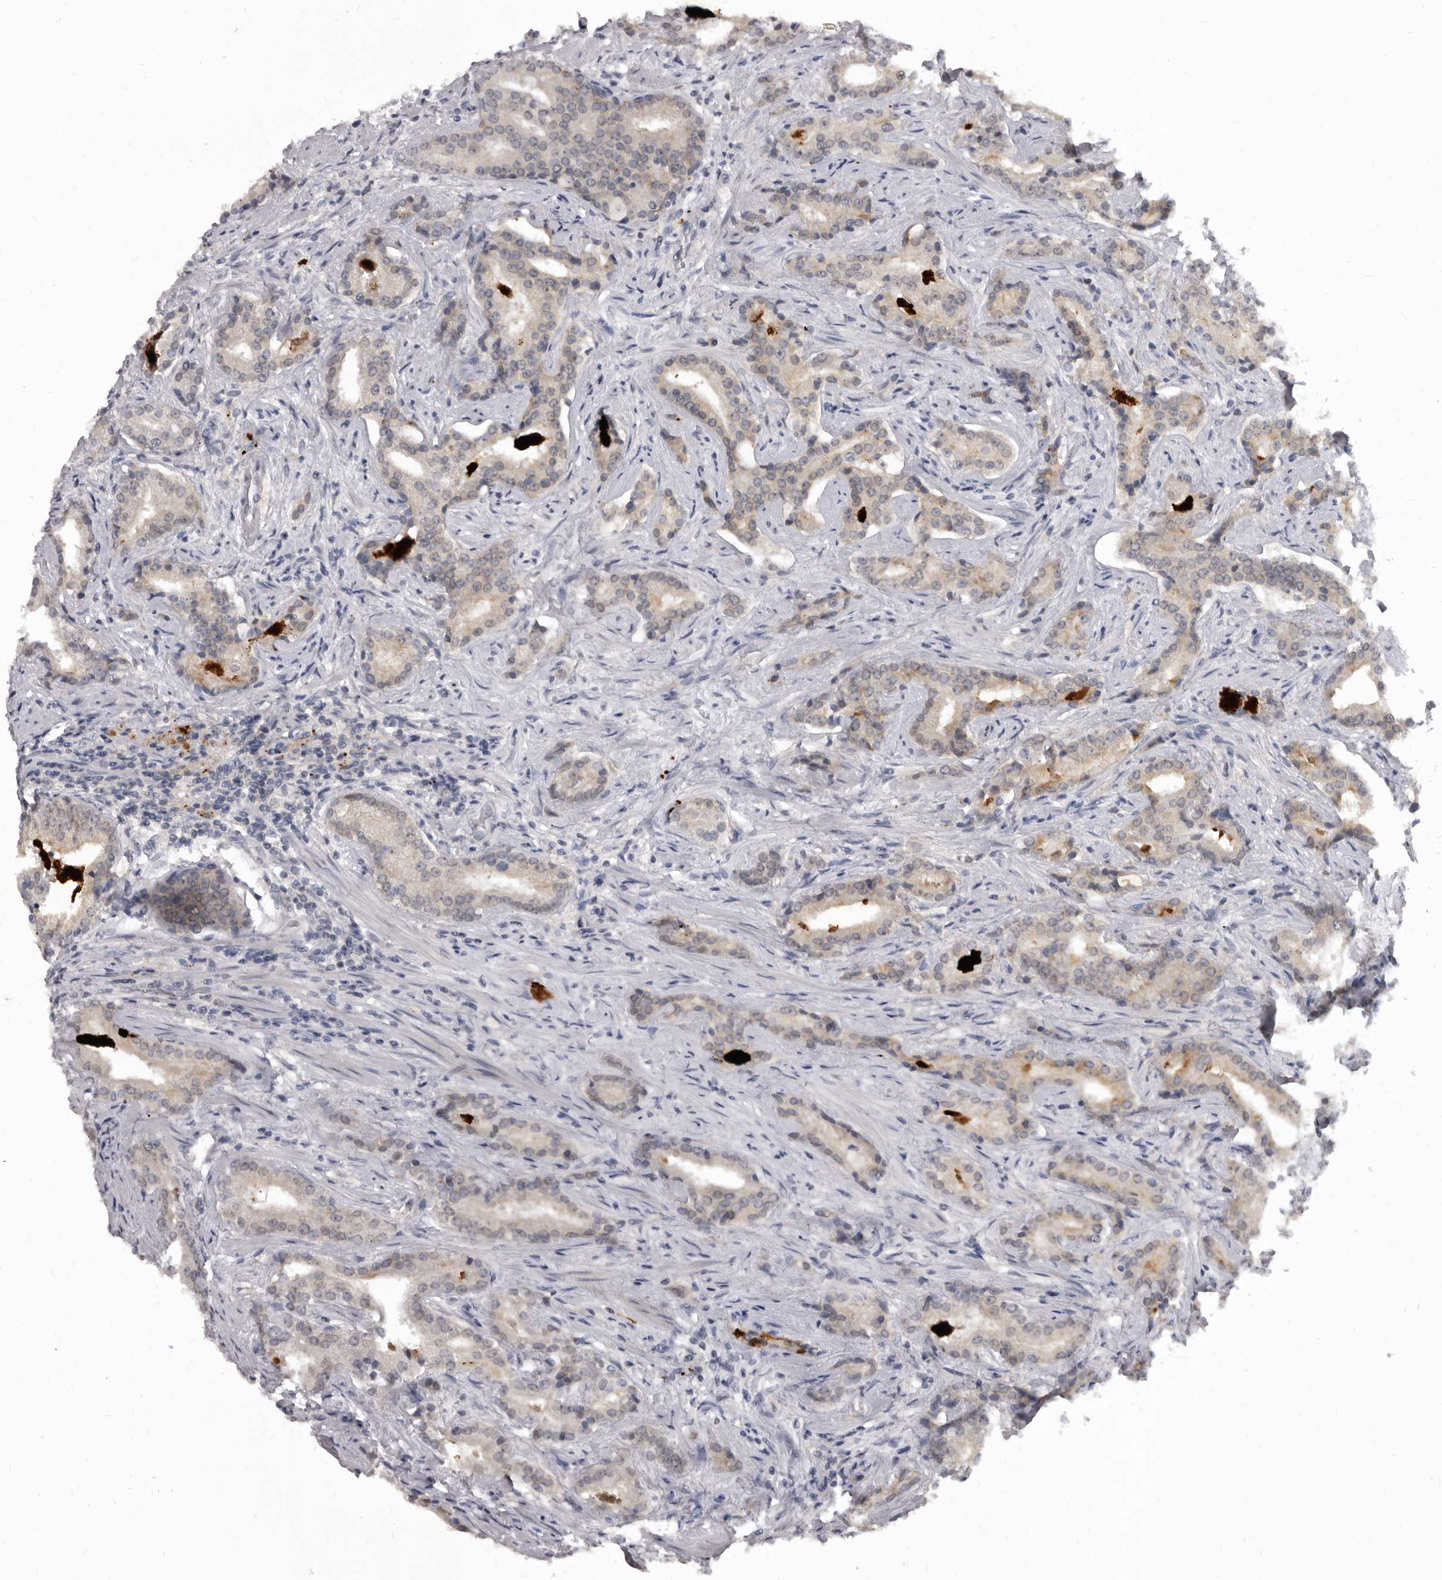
{"staining": {"intensity": "weak", "quantity": "<25%", "location": "cytoplasmic/membranous"}, "tissue": "prostate cancer", "cell_type": "Tumor cells", "image_type": "cancer", "snomed": [{"axis": "morphology", "description": "Adenocarcinoma, Low grade"}, {"axis": "topography", "description": "Prostate"}], "caption": "High magnification brightfield microscopy of adenocarcinoma (low-grade) (prostate) stained with DAB (3,3'-diaminobenzidine) (brown) and counterstained with hematoxylin (blue): tumor cells show no significant positivity.", "gene": "SULT1E1", "patient": {"sex": "male", "age": 67}}